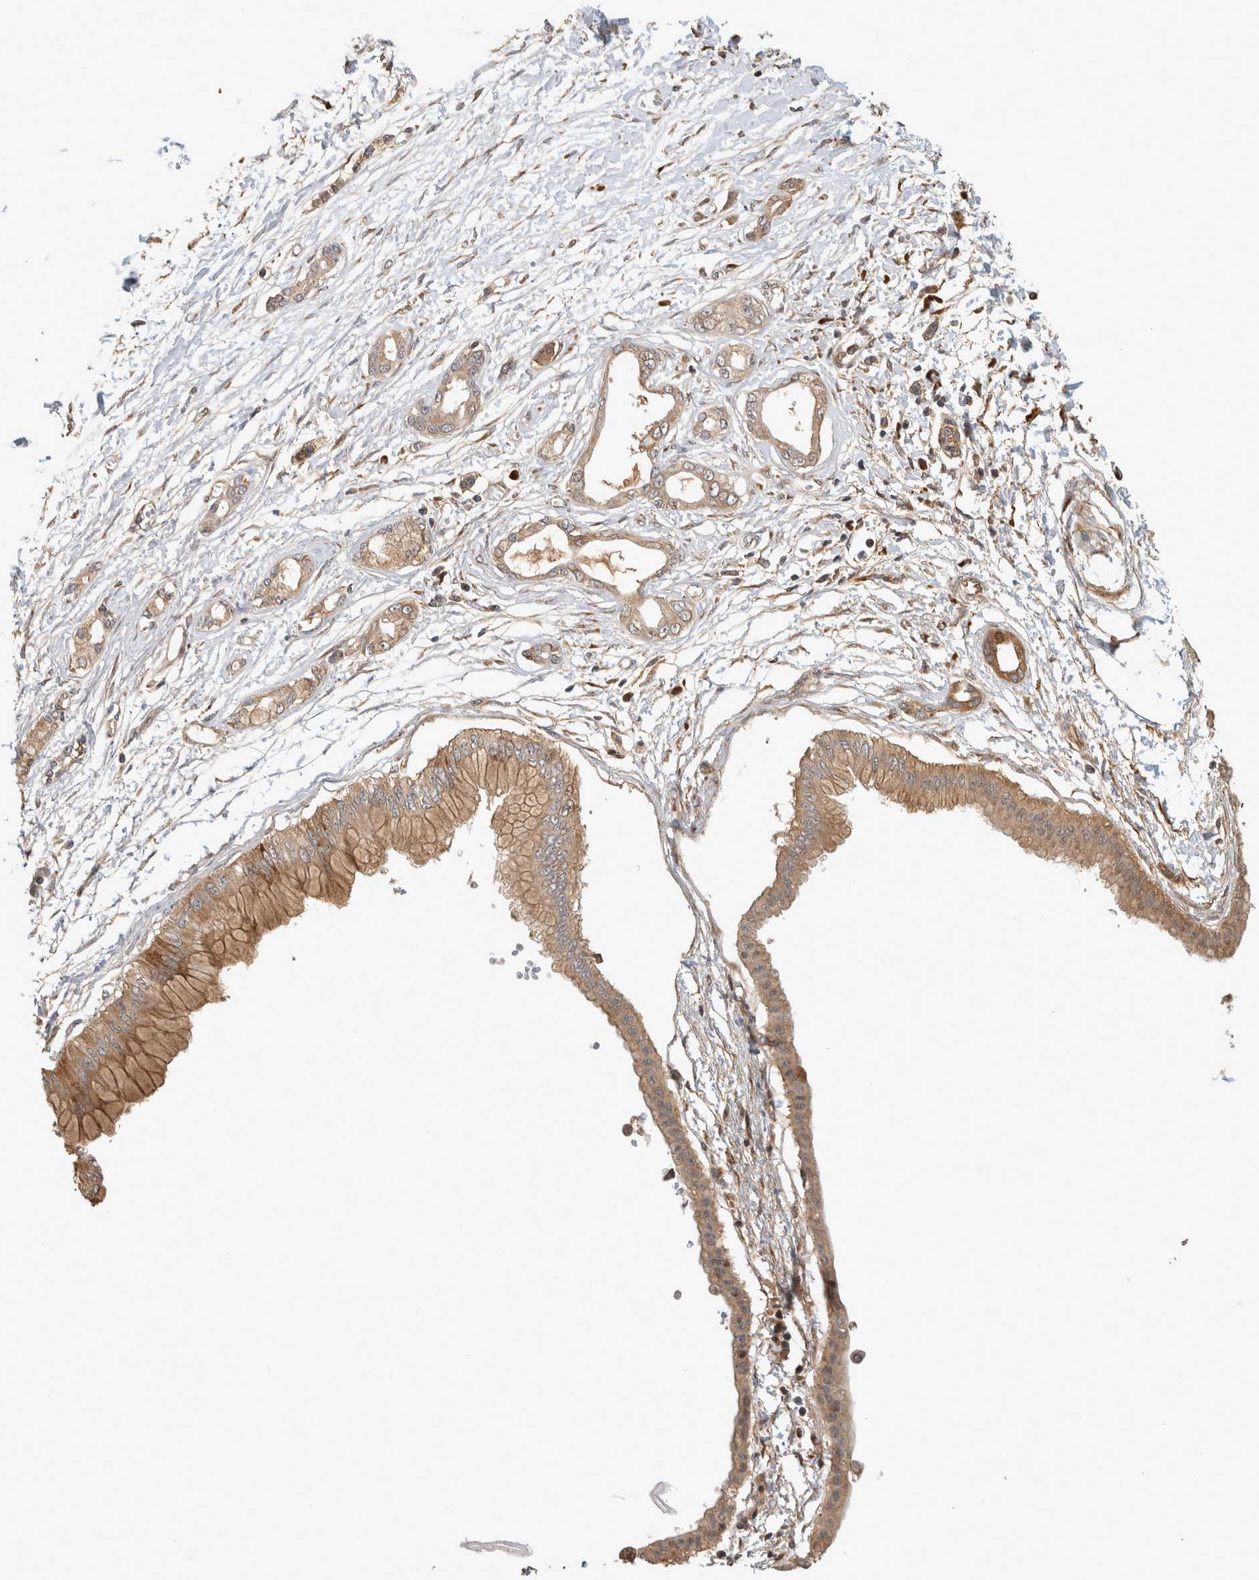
{"staining": {"intensity": "weak", "quantity": ">75%", "location": "cytoplasmic/membranous"}, "tissue": "pancreatic cancer", "cell_type": "Tumor cells", "image_type": "cancer", "snomed": [{"axis": "morphology", "description": "Adenocarcinoma, NOS"}, {"axis": "topography", "description": "Pancreas"}], "caption": "DAB (3,3'-diaminobenzidine) immunohistochemical staining of human pancreatic cancer exhibits weak cytoplasmic/membranous protein positivity in approximately >75% of tumor cells. (Brightfield microscopy of DAB IHC at high magnification).", "gene": "PCDHB15", "patient": {"sex": "male", "age": 56}}